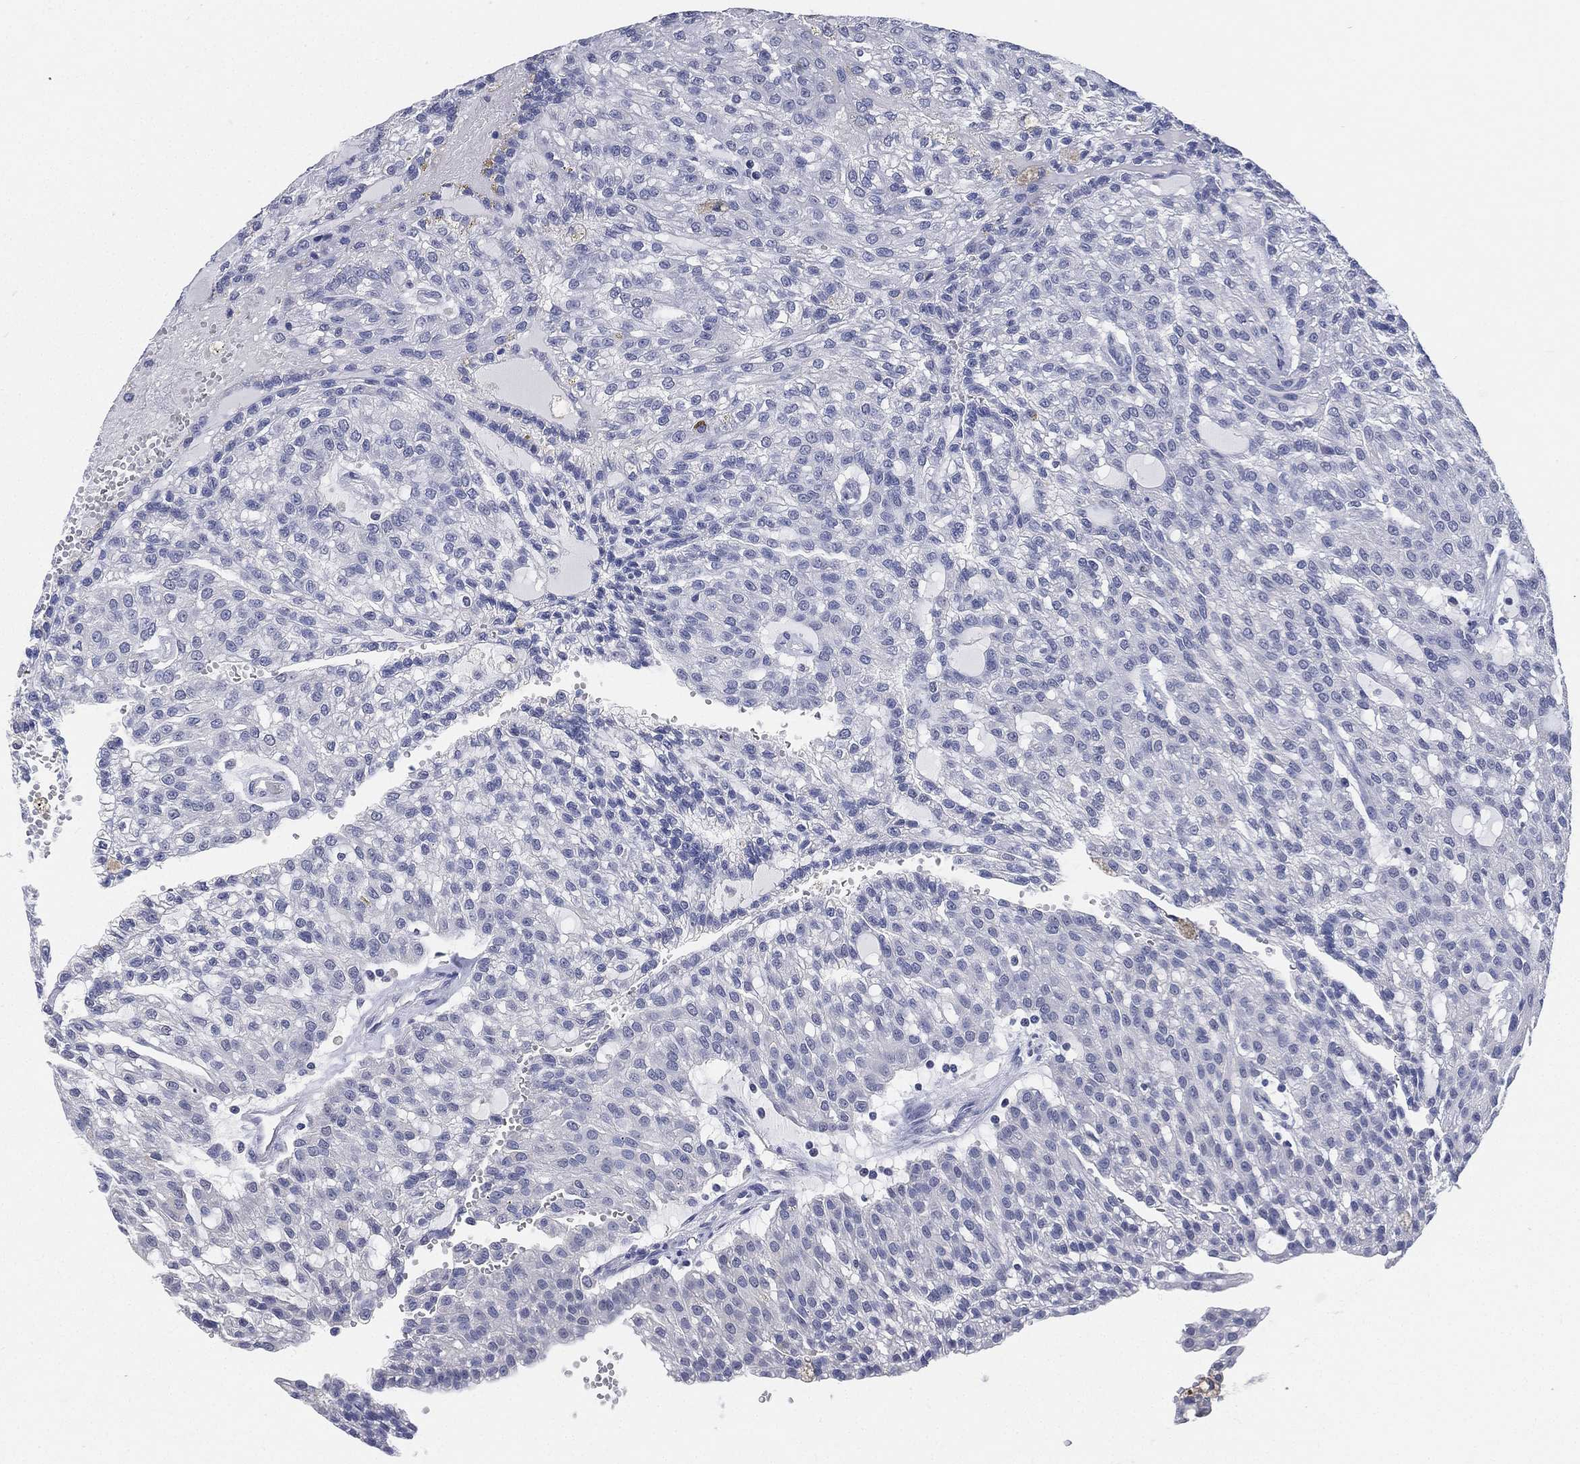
{"staining": {"intensity": "negative", "quantity": "none", "location": "none"}, "tissue": "renal cancer", "cell_type": "Tumor cells", "image_type": "cancer", "snomed": [{"axis": "morphology", "description": "Adenocarcinoma, NOS"}, {"axis": "topography", "description": "Kidney"}], "caption": "IHC micrograph of neoplastic tissue: human renal cancer (adenocarcinoma) stained with DAB (3,3'-diaminobenzidine) reveals no significant protein expression in tumor cells.", "gene": "IYD", "patient": {"sex": "male", "age": 63}}